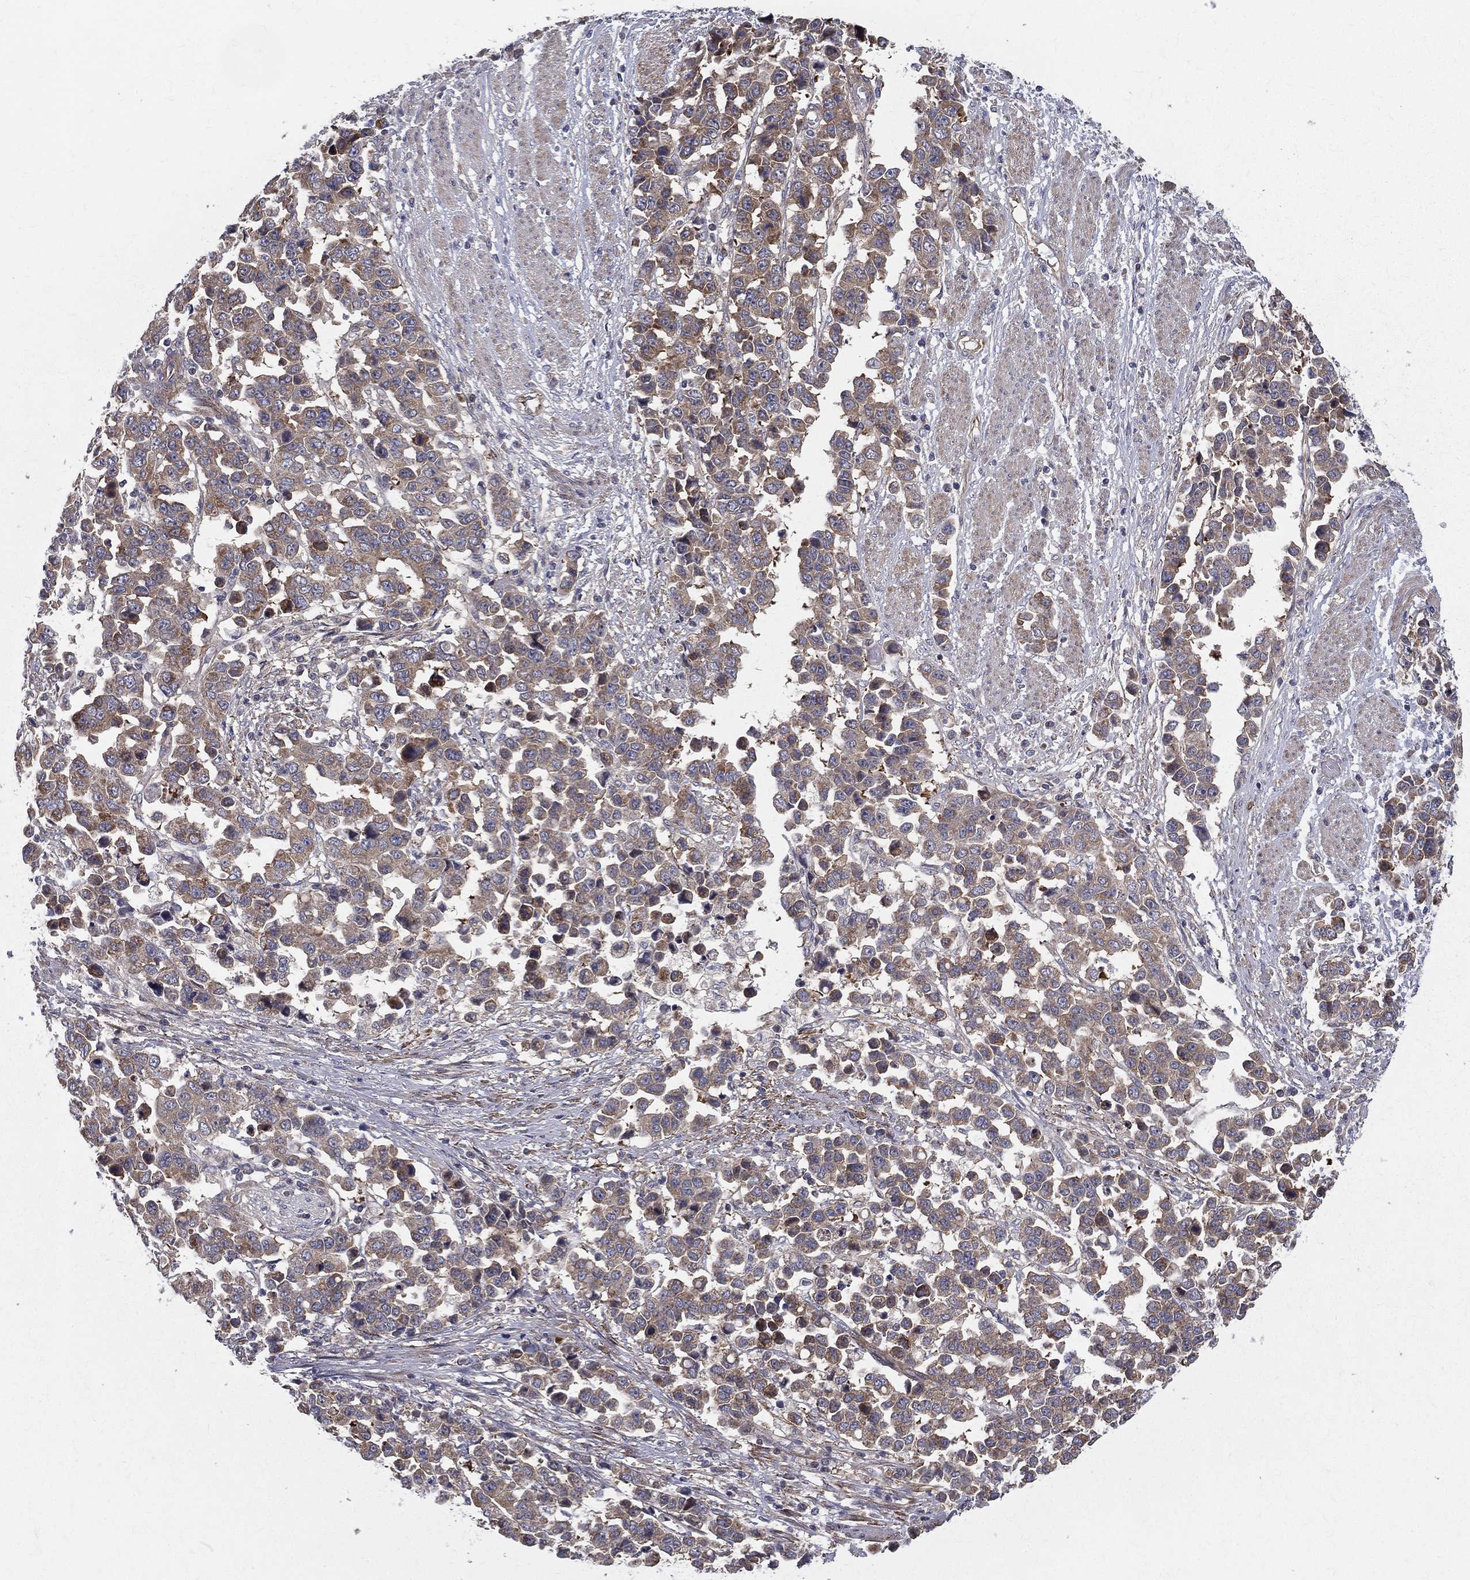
{"staining": {"intensity": "moderate", "quantity": ">75%", "location": "cytoplasmic/membranous"}, "tissue": "stomach cancer", "cell_type": "Tumor cells", "image_type": "cancer", "snomed": [{"axis": "morphology", "description": "Adenocarcinoma, NOS"}, {"axis": "topography", "description": "Stomach, upper"}], "caption": "Stomach cancer (adenocarcinoma) was stained to show a protein in brown. There is medium levels of moderate cytoplasmic/membranous expression in approximately >75% of tumor cells.", "gene": "POMZP3", "patient": {"sex": "male", "age": 69}}